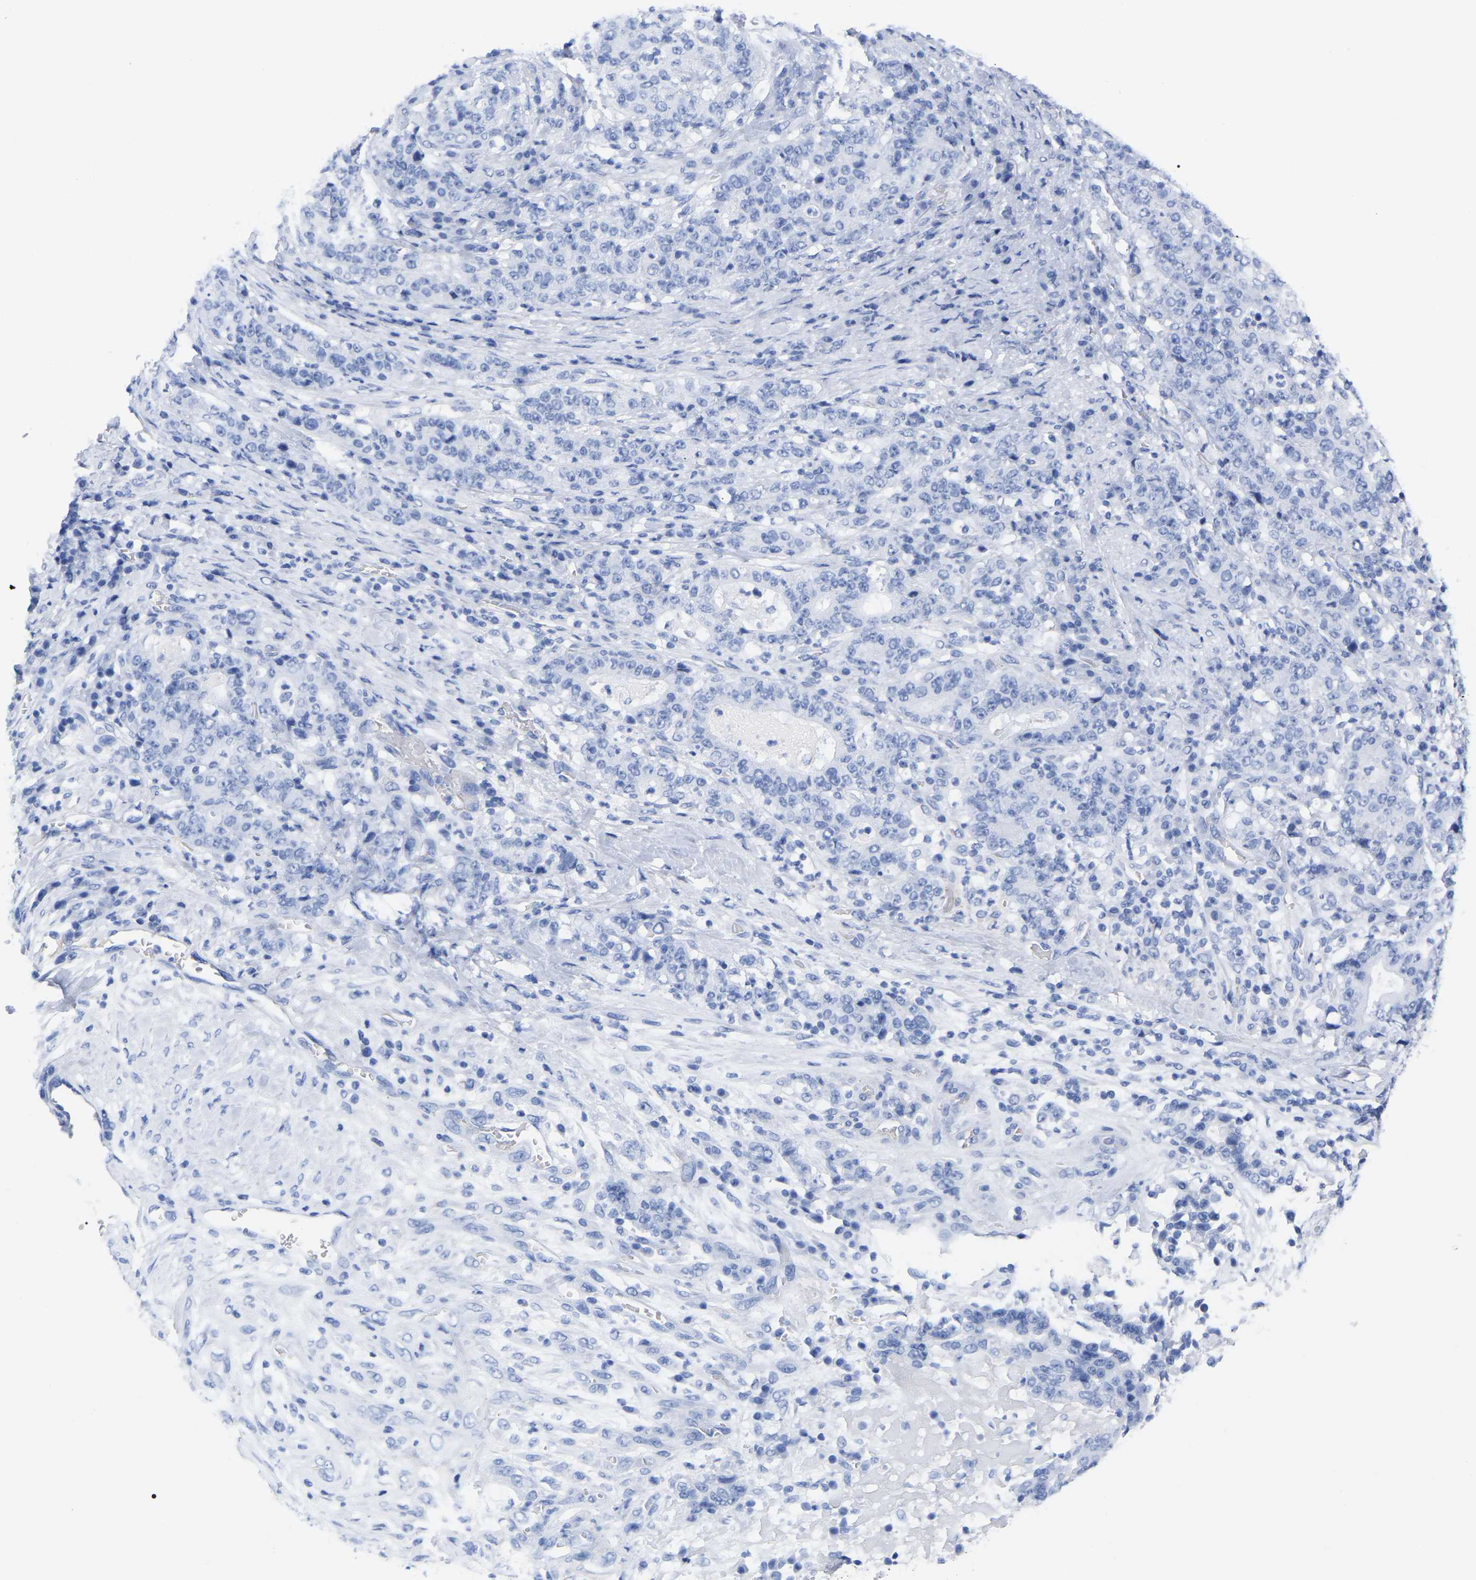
{"staining": {"intensity": "negative", "quantity": "none", "location": "none"}, "tissue": "stomach cancer", "cell_type": "Tumor cells", "image_type": "cancer", "snomed": [{"axis": "morphology", "description": "Normal tissue, NOS"}, {"axis": "morphology", "description": "Adenocarcinoma, NOS"}, {"axis": "topography", "description": "Stomach, upper"}, {"axis": "topography", "description": "Stomach"}], "caption": "IHC of human adenocarcinoma (stomach) exhibits no expression in tumor cells.", "gene": "HAPLN1", "patient": {"sex": "male", "age": 59}}